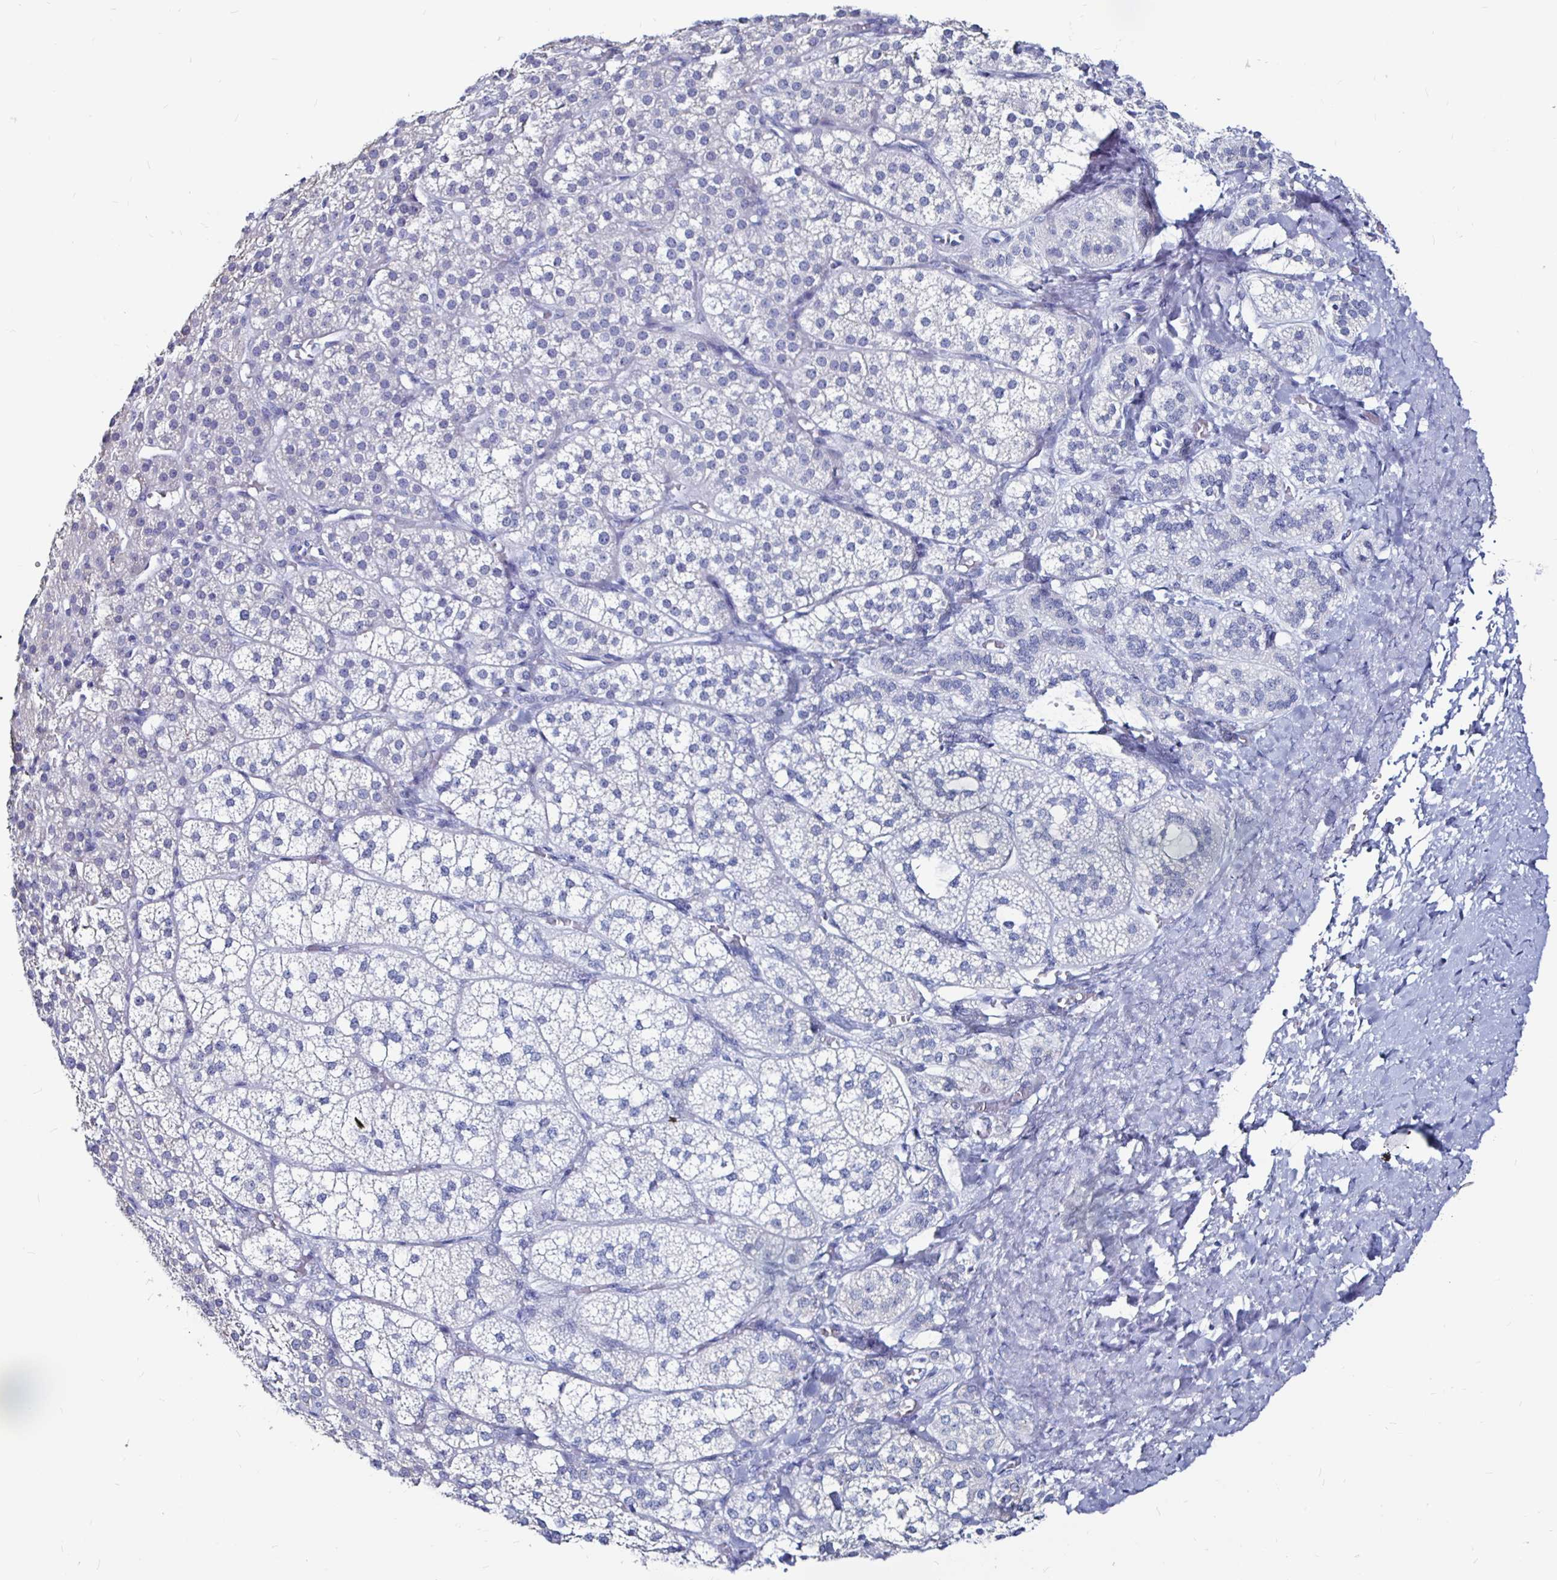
{"staining": {"intensity": "negative", "quantity": "none", "location": "none"}, "tissue": "adrenal gland", "cell_type": "Glandular cells", "image_type": "normal", "snomed": [{"axis": "morphology", "description": "Normal tissue, NOS"}, {"axis": "topography", "description": "Adrenal gland"}], "caption": "Glandular cells are negative for brown protein staining in normal adrenal gland. (DAB (3,3'-diaminobenzidine) immunohistochemistry (IHC) visualized using brightfield microscopy, high magnification).", "gene": "LUZP4", "patient": {"sex": "female", "age": 60}}